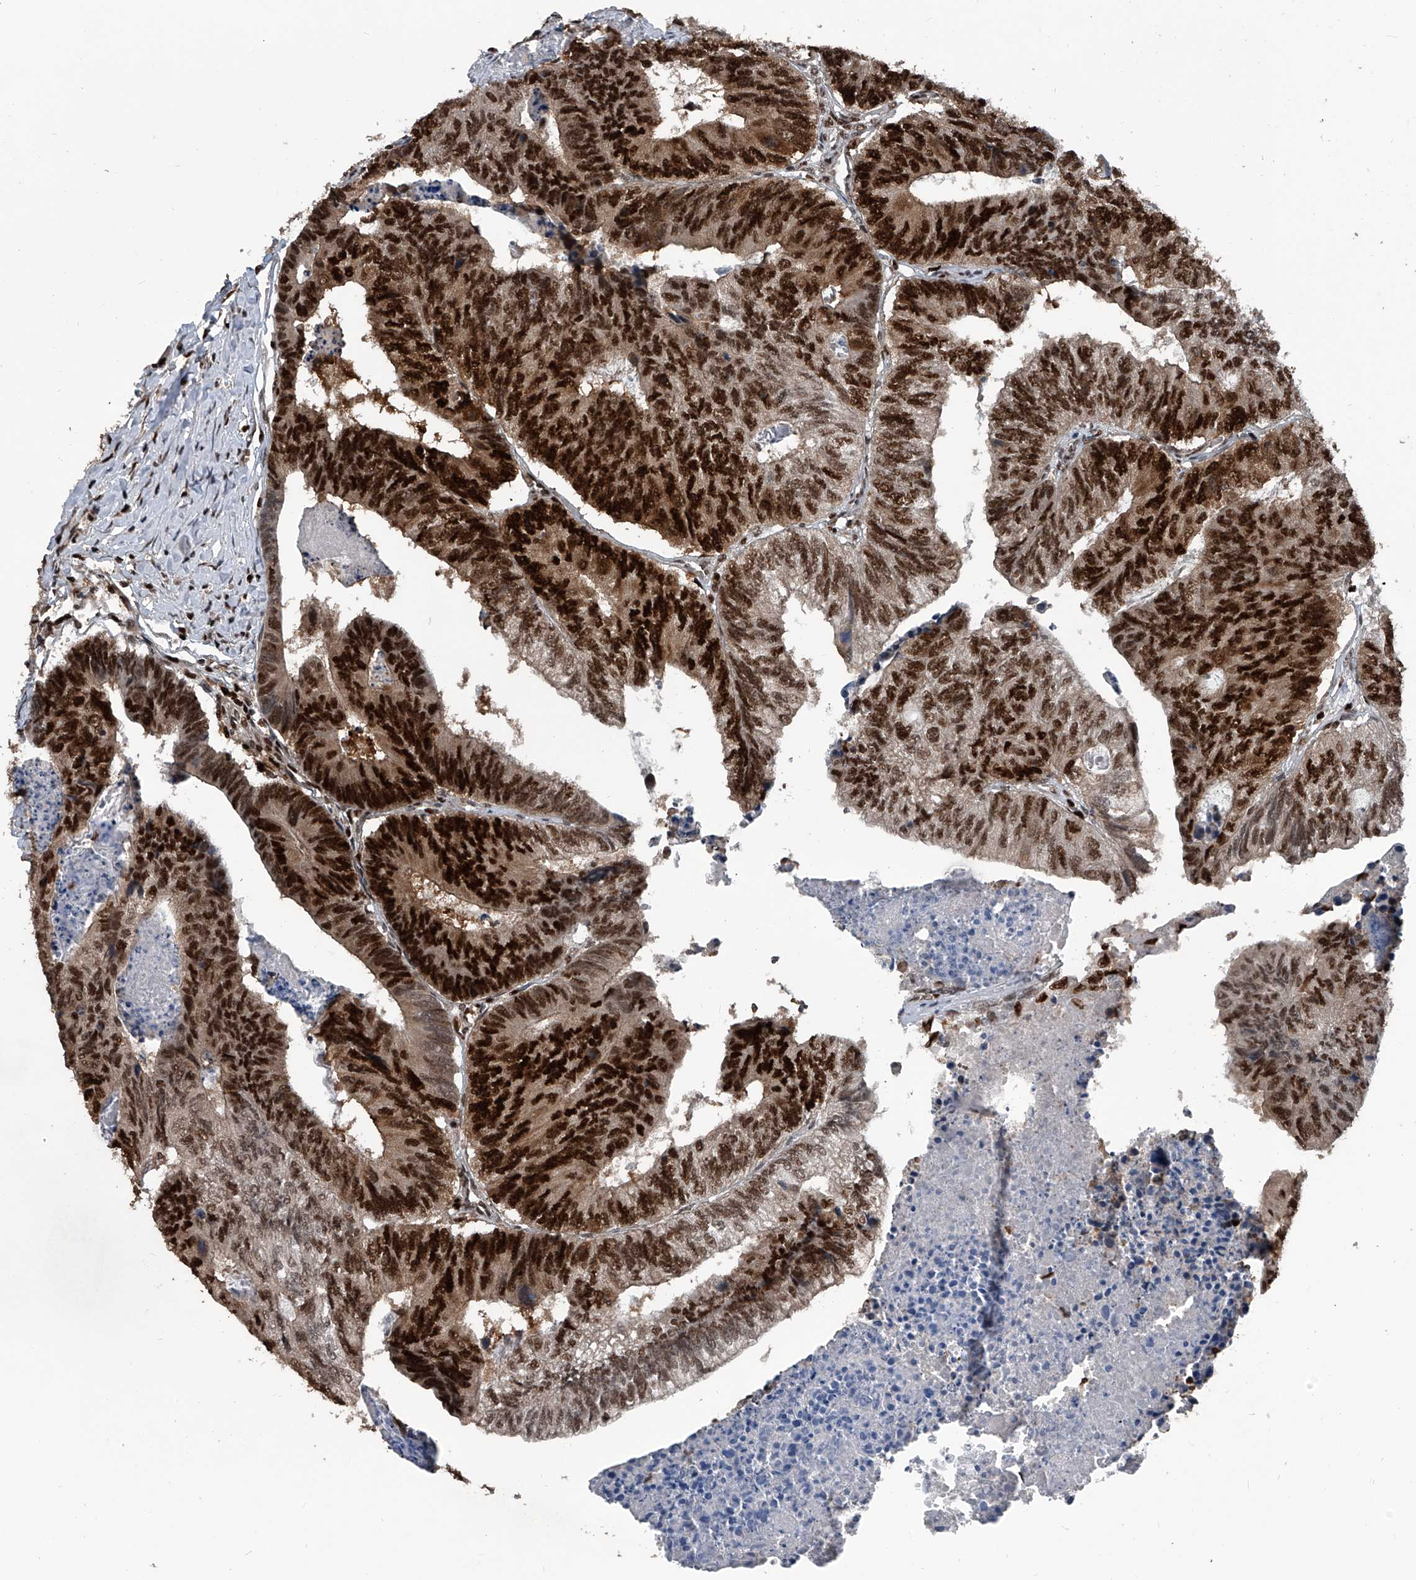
{"staining": {"intensity": "strong", "quantity": ">75%", "location": "nuclear"}, "tissue": "colorectal cancer", "cell_type": "Tumor cells", "image_type": "cancer", "snomed": [{"axis": "morphology", "description": "Adenocarcinoma, NOS"}, {"axis": "topography", "description": "Colon"}], "caption": "Tumor cells show strong nuclear staining in approximately >75% of cells in colorectal cancer (adenocarcinoma).", "gene": "FKBP5", "patient": {"sex": "female", "age": 67}}